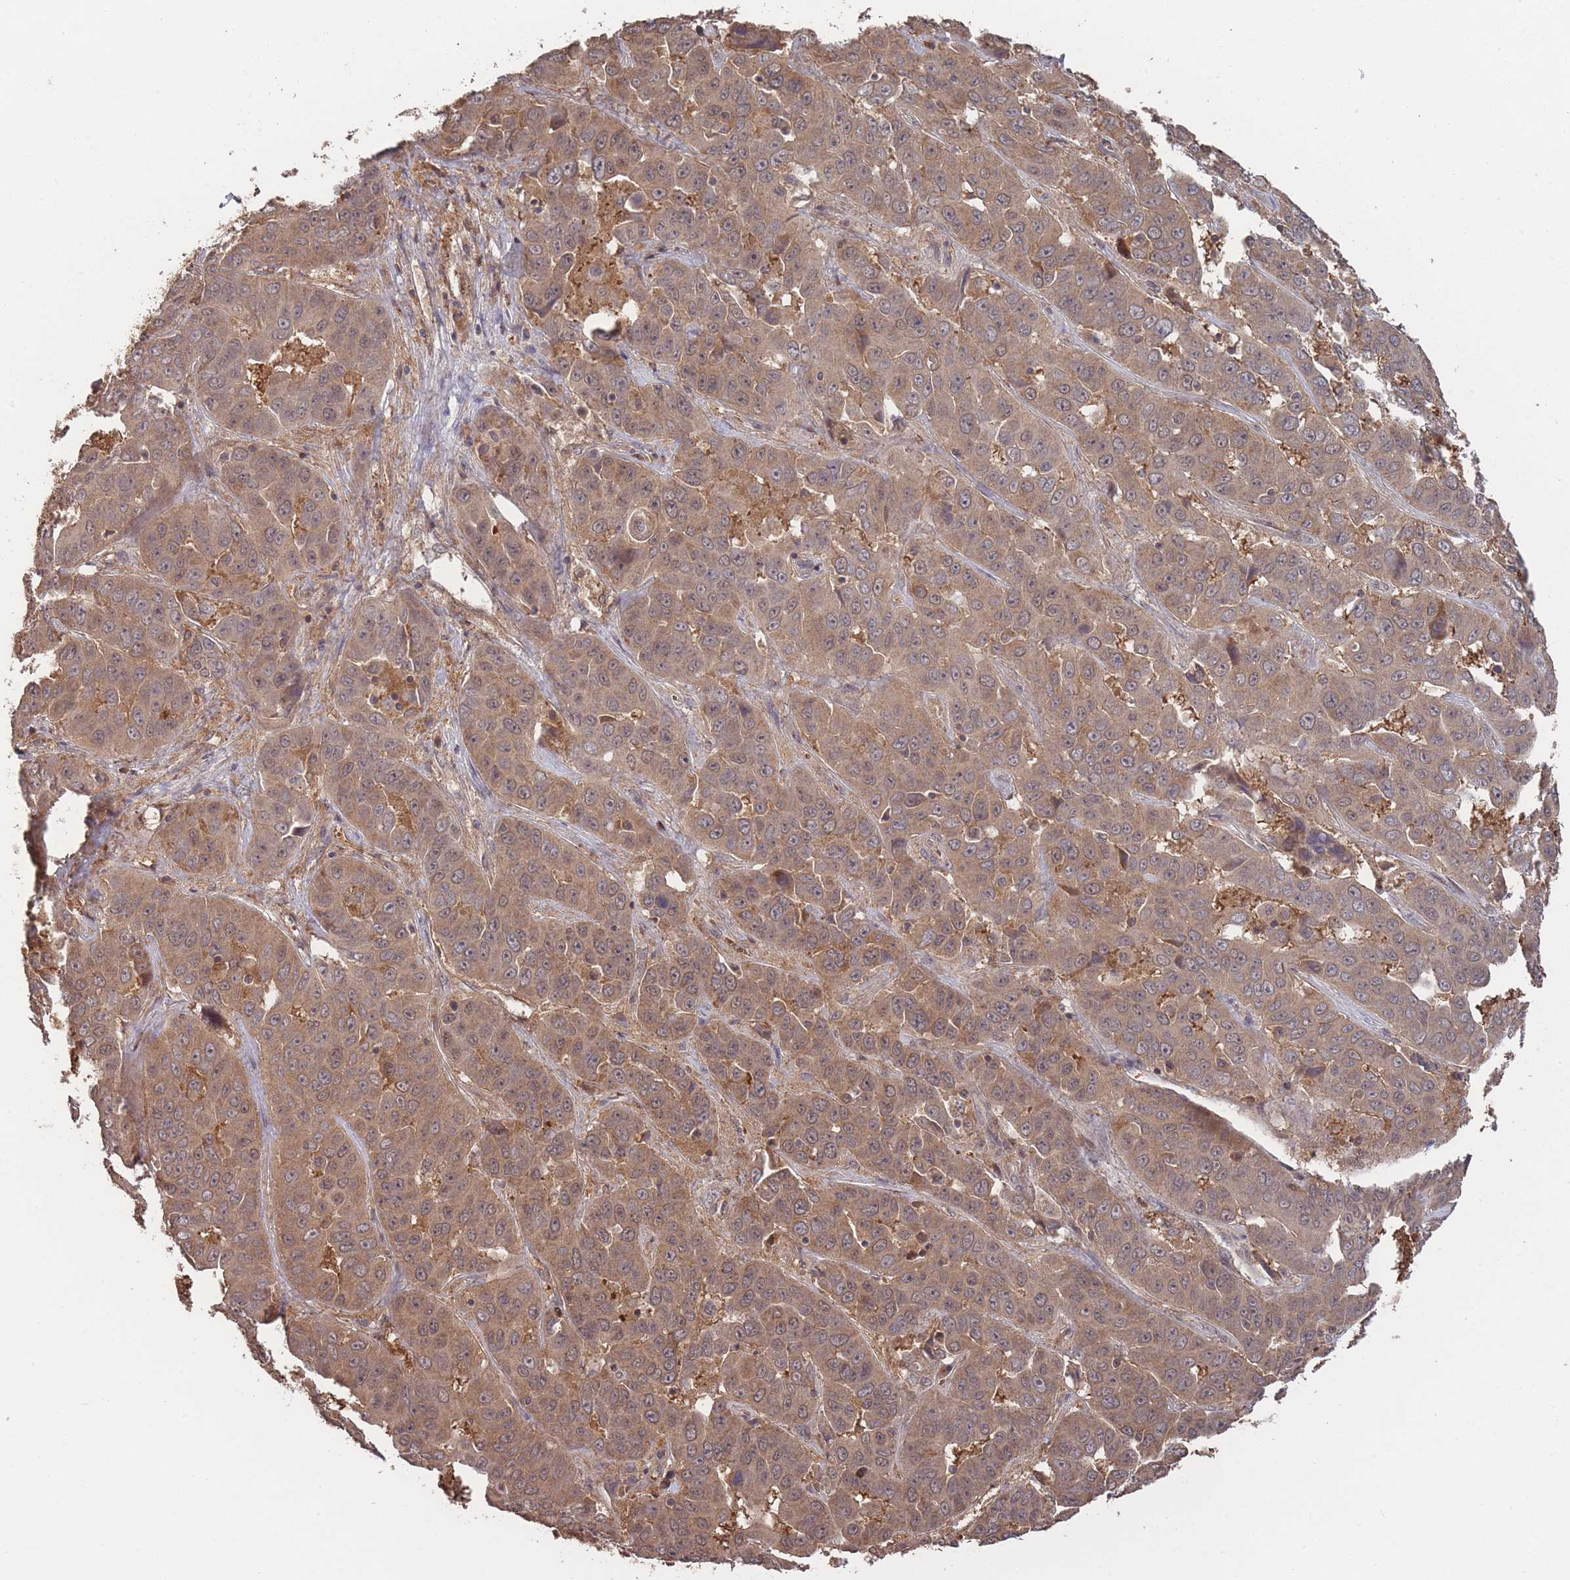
{"staining": {"intensity": "moderate", "quantity": ">75%", "location": "cytoplasmic/membranous"}, "tissue": "liver cancer", "cell_type": "Tumor cells", "image_type": "cancer", "snomed": [{"axis": "morphology", "description": "Cholangiocarcinoma"}, {"axis": "topography", "description": "Liver"}], "caption": "A high-resolution photomicrograph shows immunohistochemistry staining of liver cholangiocarcinoma, which shows moderate cytoplasmic/membranous expression in about >75% of tumor cells.", "gene": "SF3B1", "patient": {"sex": "female", "age": 52}}